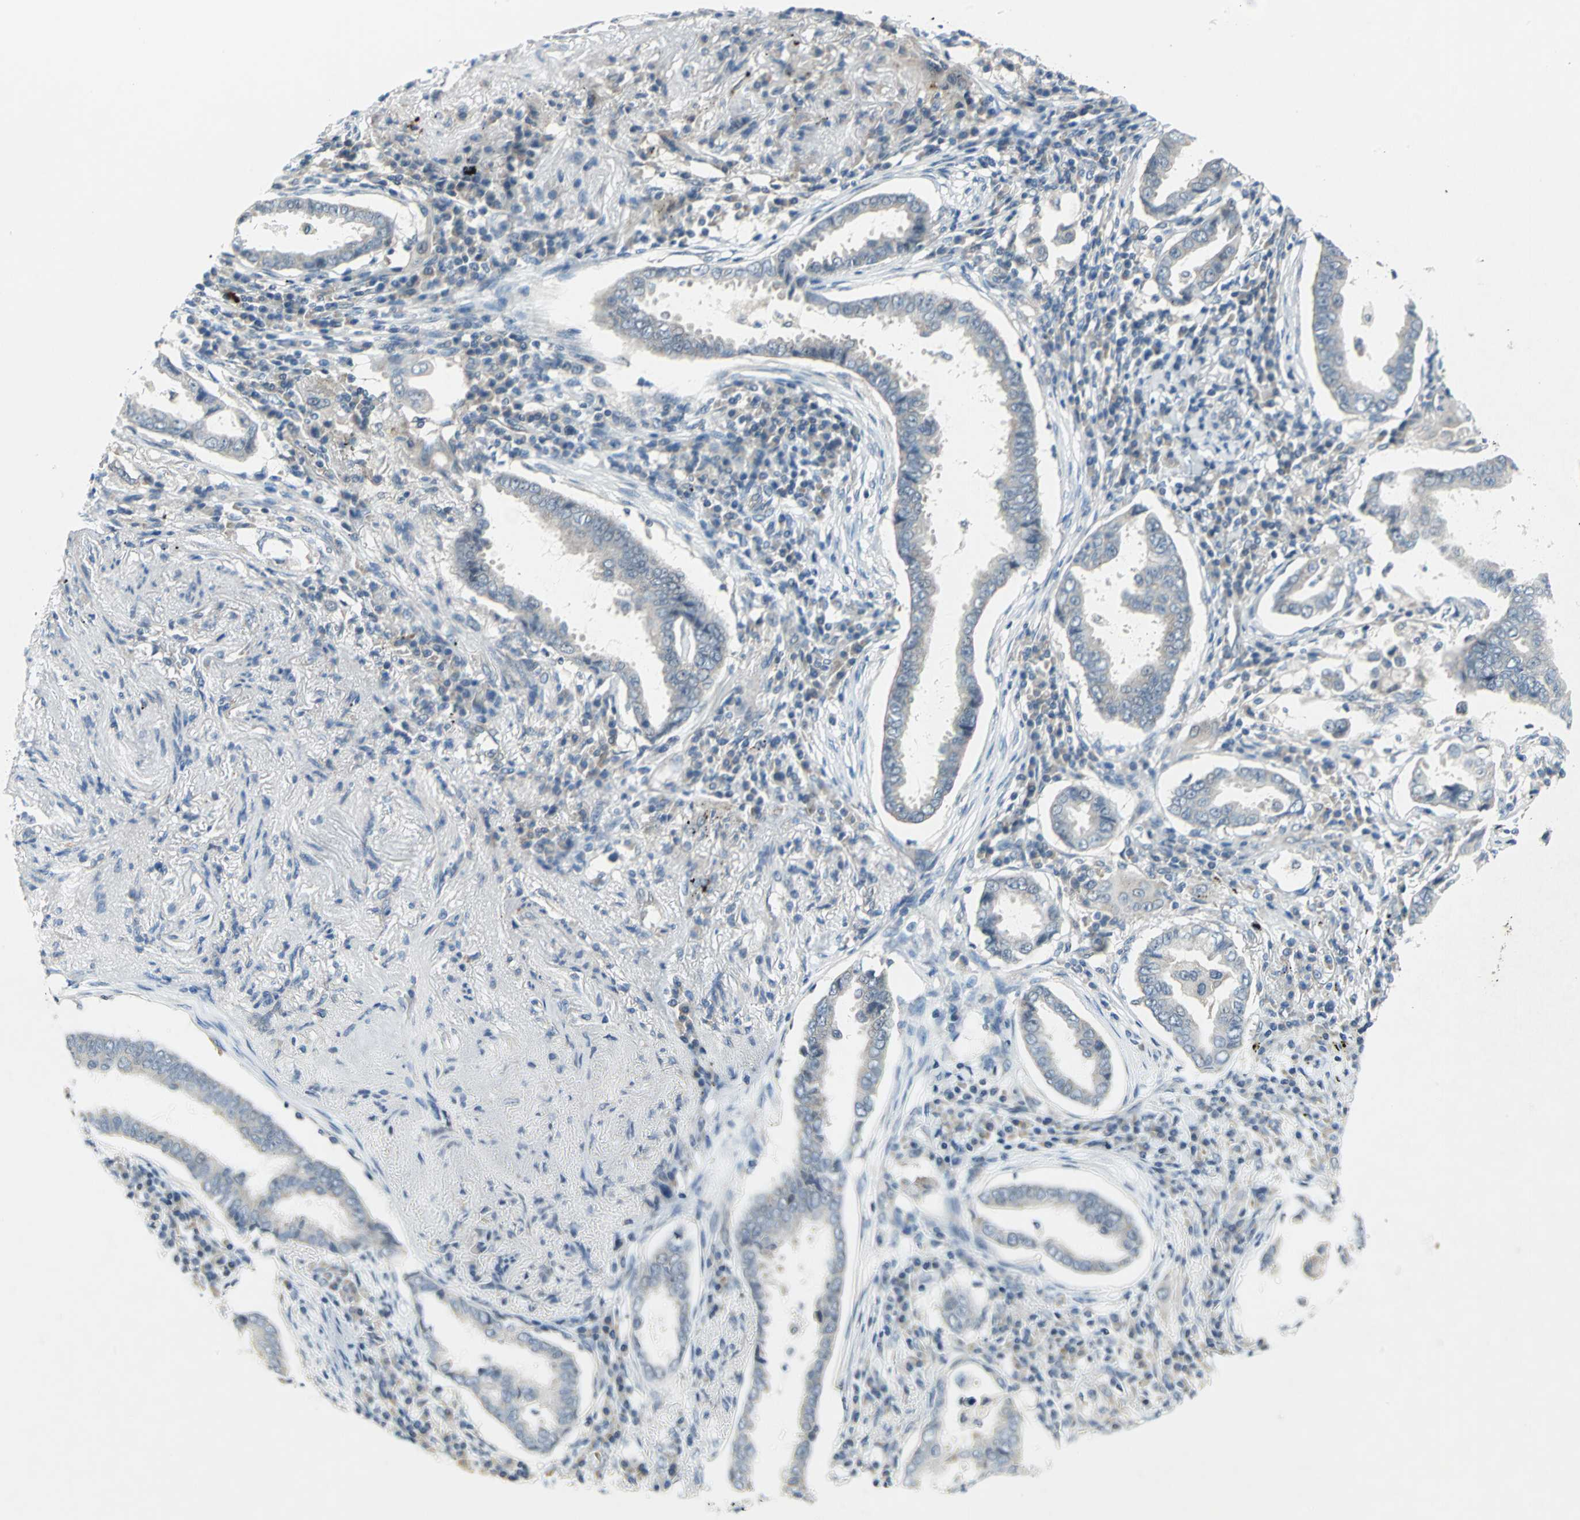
{"staining": {"intensity": "negative", "quantity": "none", "location": "none"}, "tissue": "lung cancer", "cell_type": "Tumor cells", "image_type": "cancer", "snomed": [{"axis": "morphology", "description": "Normal tissue, NOS"}, {"axis": "morphology", "description": "Inflammation, NOS"}, {"axis": "morphology", "description": "Adenocarcinoma, NOS"}, {"axis": "topography", "description": "Lung"}], "caption": "Tumor cells are negative for protein expression in human lung adenocarcinoma.", "gene": "PIN1", "patient": {"sex": "female", "age": 64}}